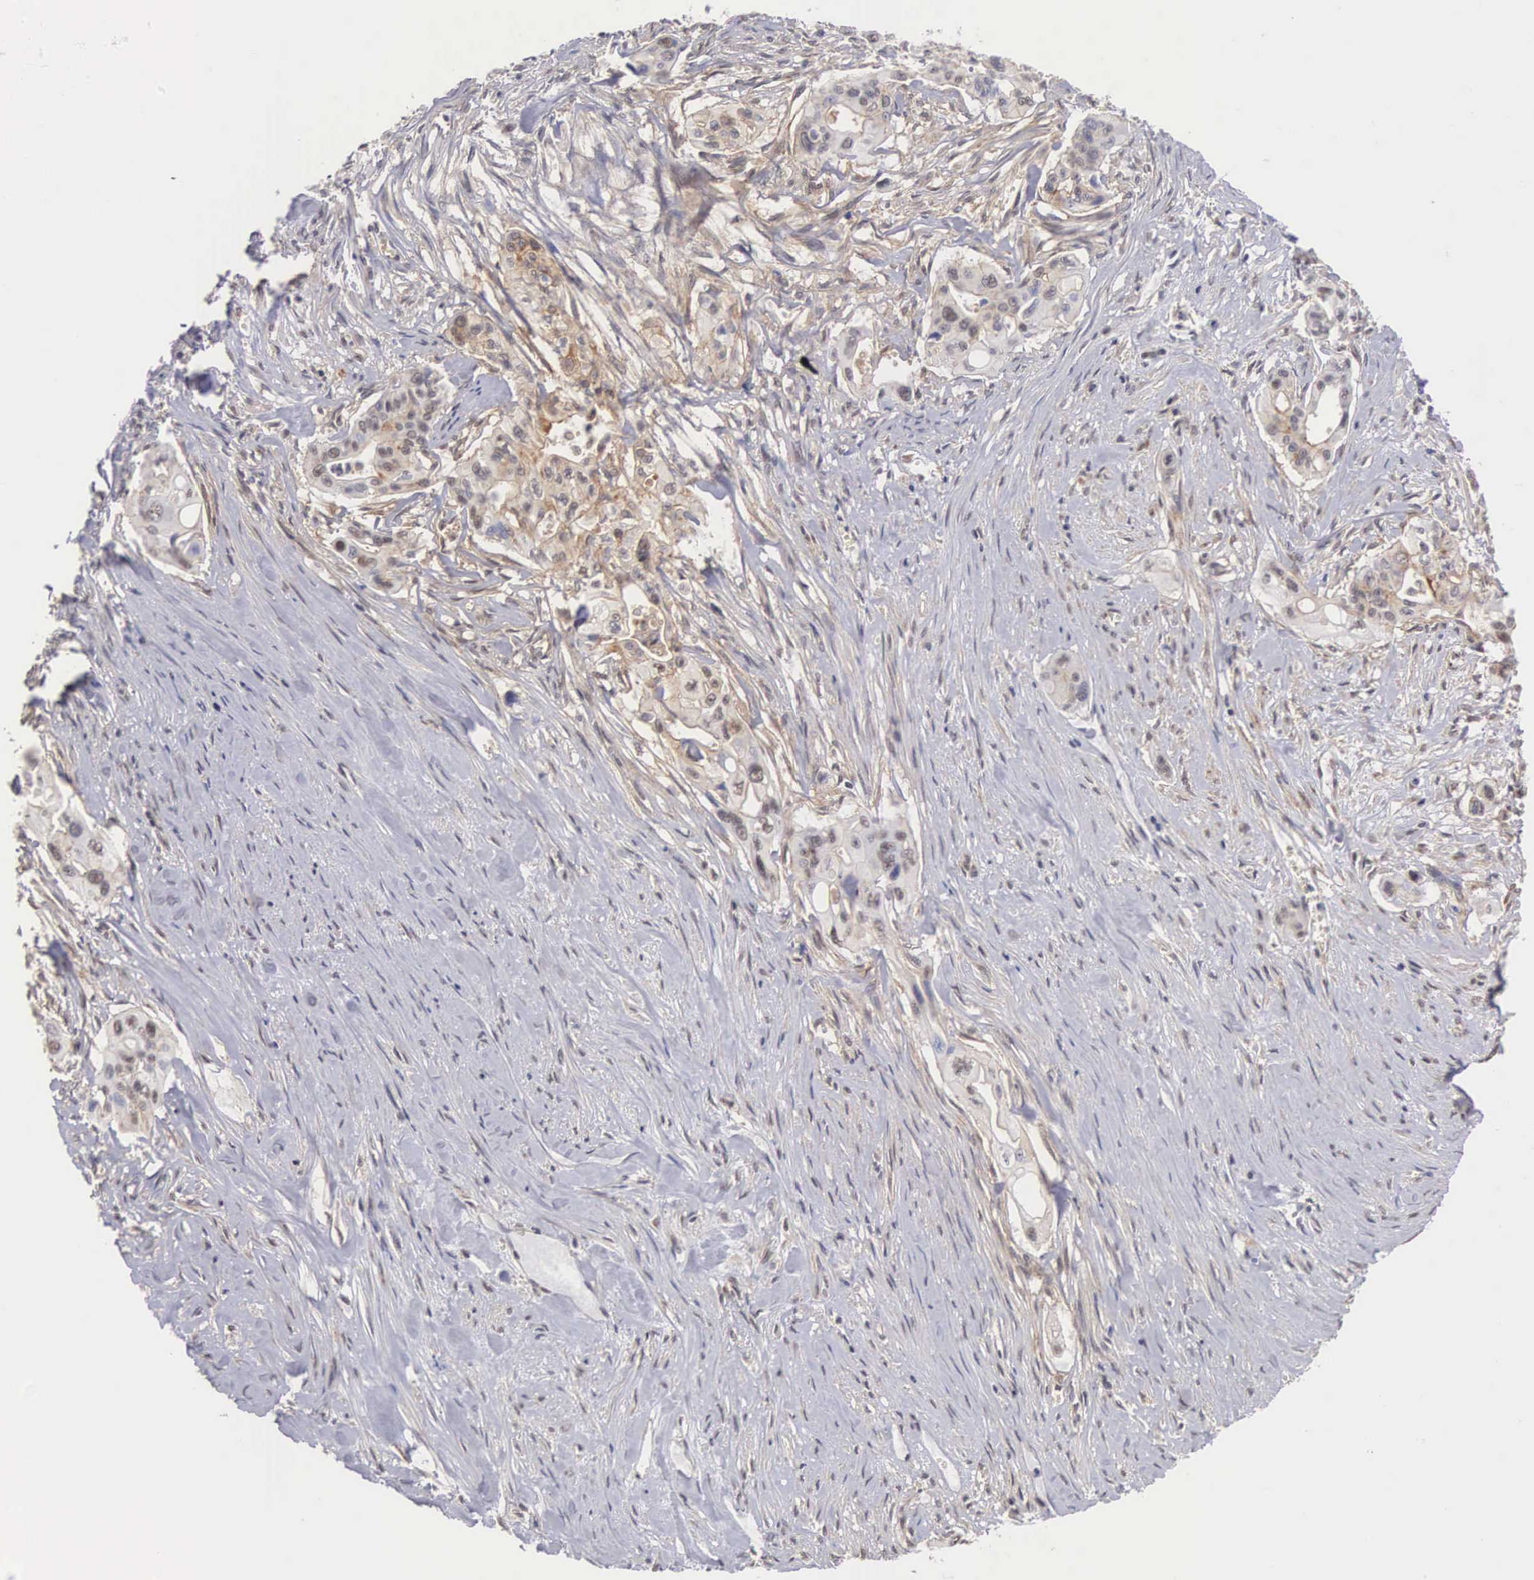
{"staining": {"intensity": "weak", "quantity": "<25%", "location": "nuclear"}, "tissue": "pancreatic cancer", "cell_type": "Tumor cells", "image_type": "cancer", "snomed": [{"axis": "morphology", "description": "Adenocarcinoma, NOS"}, {"axis": "topography", "description": "Pancreas"}], "caption": "This is a photomicrograph of immunohistochemistry (IHC) staining of adenocarcinoma (pancreatic), which shows no staining in tumor cells.", "gene": "NR4A2", "patient": {"sex": "male", "age": 77}}